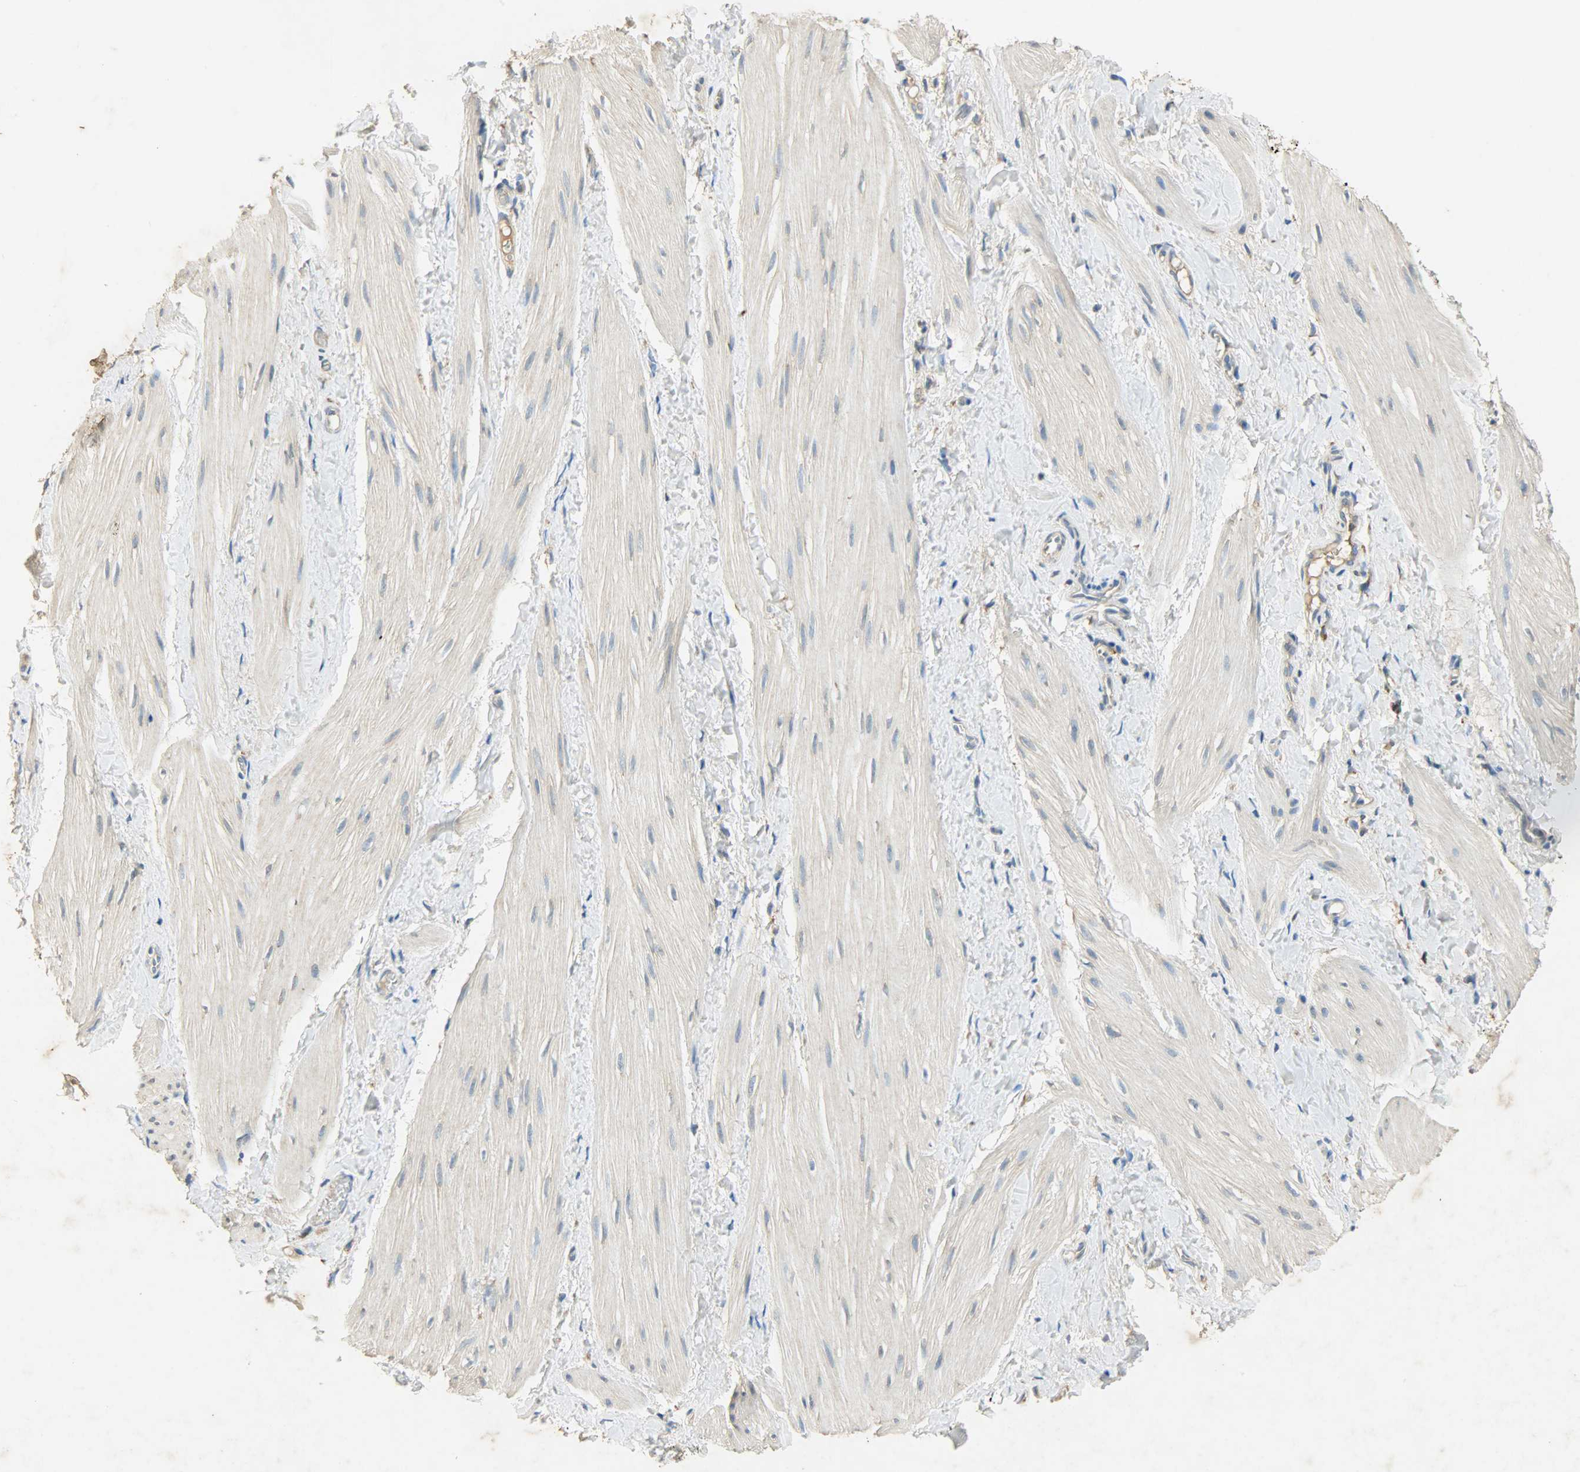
{"staining": {"intensity": "moderate", "quantity": ">75%", "location": "cytoplasmic/membranous"}, "tissue": "smooth muscle", "cell_type": "Smooth muscle cells", "image_type": "normal", "snomed": [{"axis": "morphology", "description": "Normal tissue, NOS"}, {"axis": "topography", "description": "Smooth muscle"}], "caption": "This is a histology image of immunohistochemistry (IHC) staining of normal smooth muscle, which shows moderate positivity in the cytoplasmic/membranous of smooth muscle cells.", "gene": "HSPA5", "patient": {"sex": "male", "age": 16}}